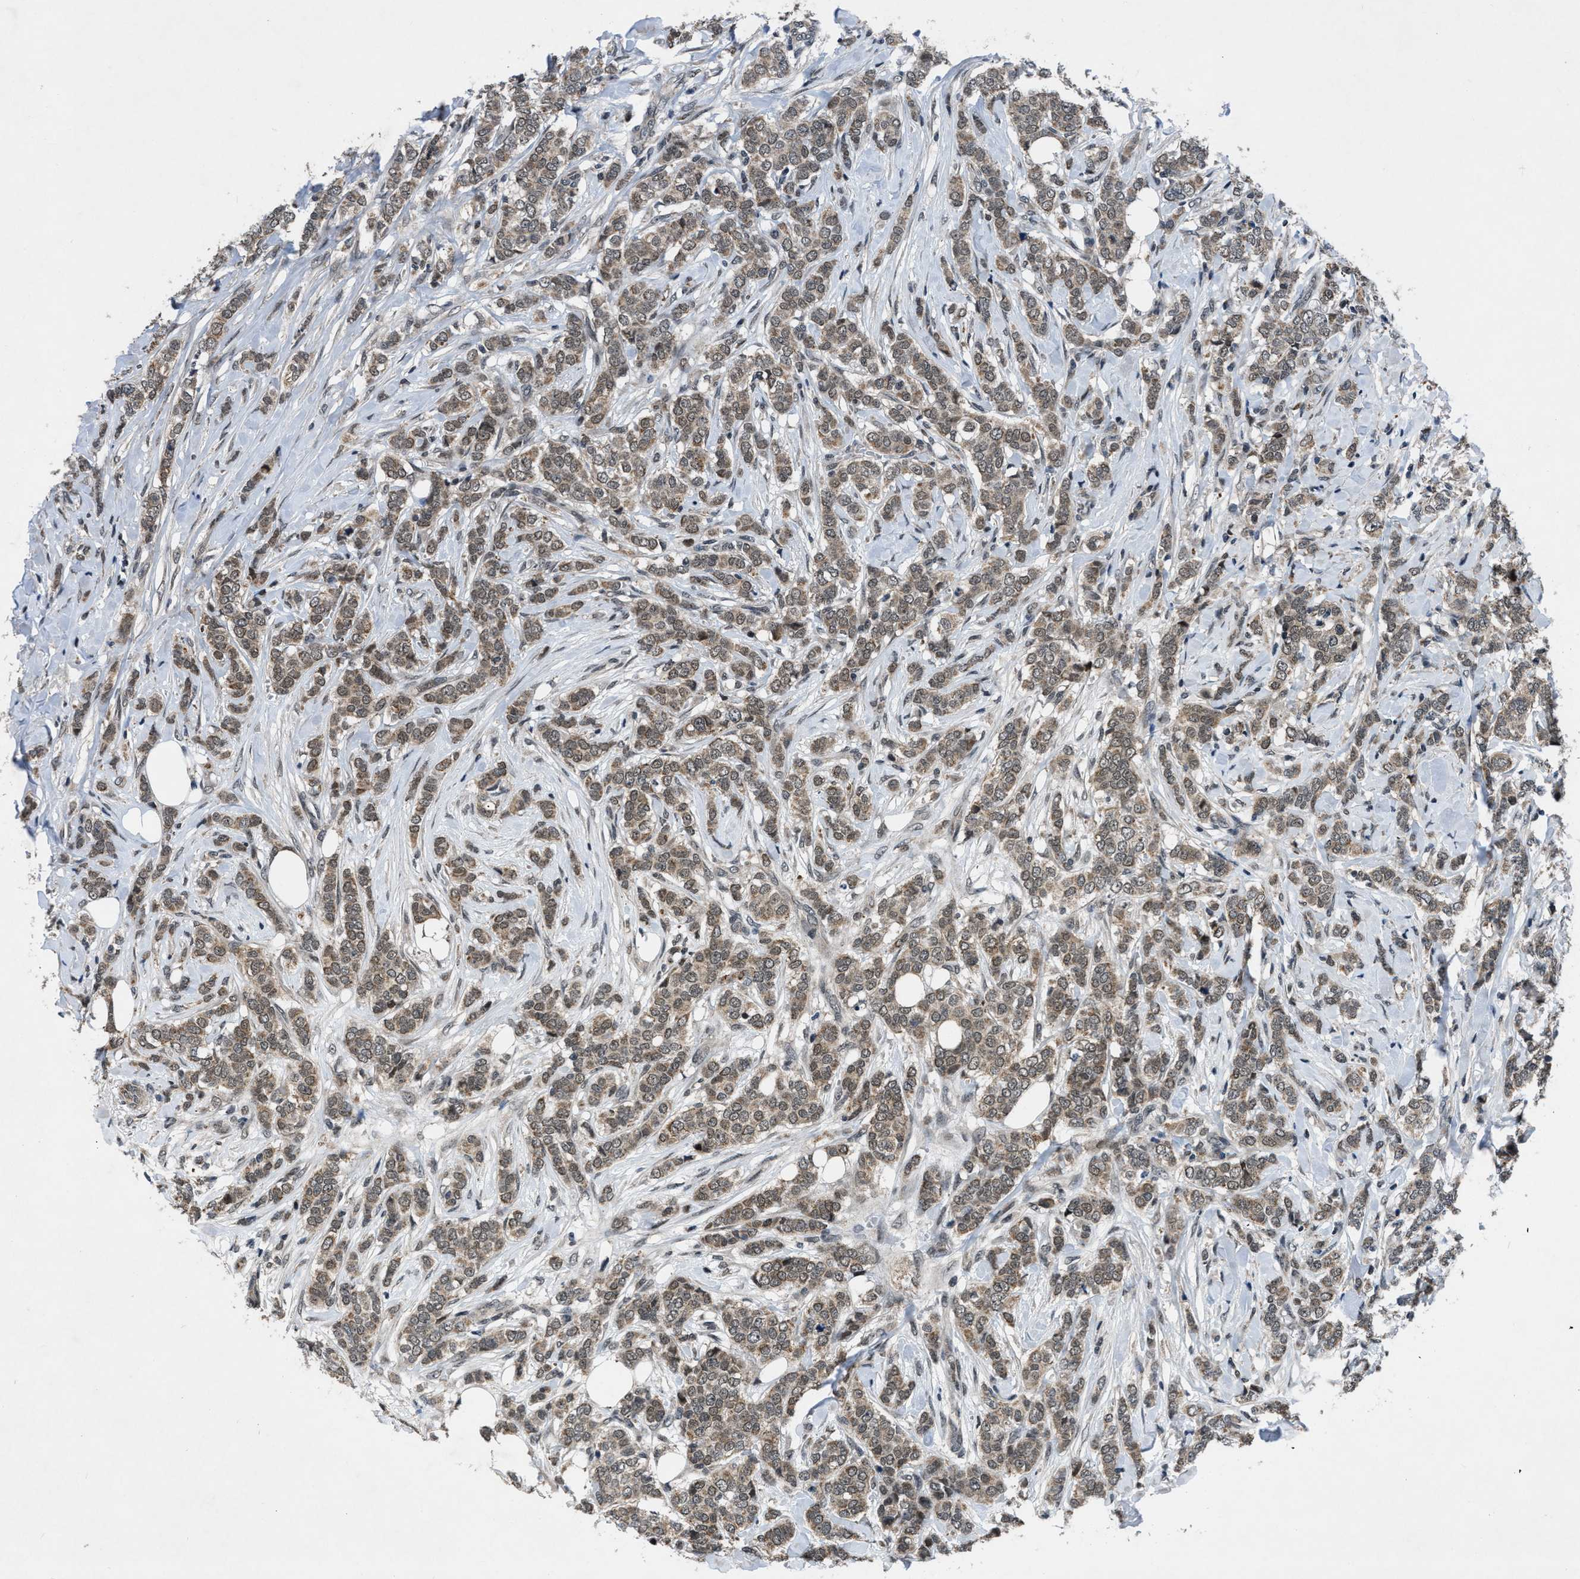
{"staining": {"intensity": "weak", "quantity": ">75%", "location": "cytoplasmic/membranous,nuclear"}, "tissue": "breast cancer", "cell_type": "Tumor cells", "image_type": "cancer", "snomed": [{"axis": "morphology", "description": "Lobular carcinoma"}, {"axis": "topography", "description": "Skin"}, {"axis": "topography", "description": "Breast"}], "caption": "Human breast cancer stained with a brown dye exhibits weak cytoplasmic/membranous and nuclear positive positivity in approximately >75% of tumor cells.", "gene": "ZNHIT1", "patient": {"sex": "female", "age": 46}}